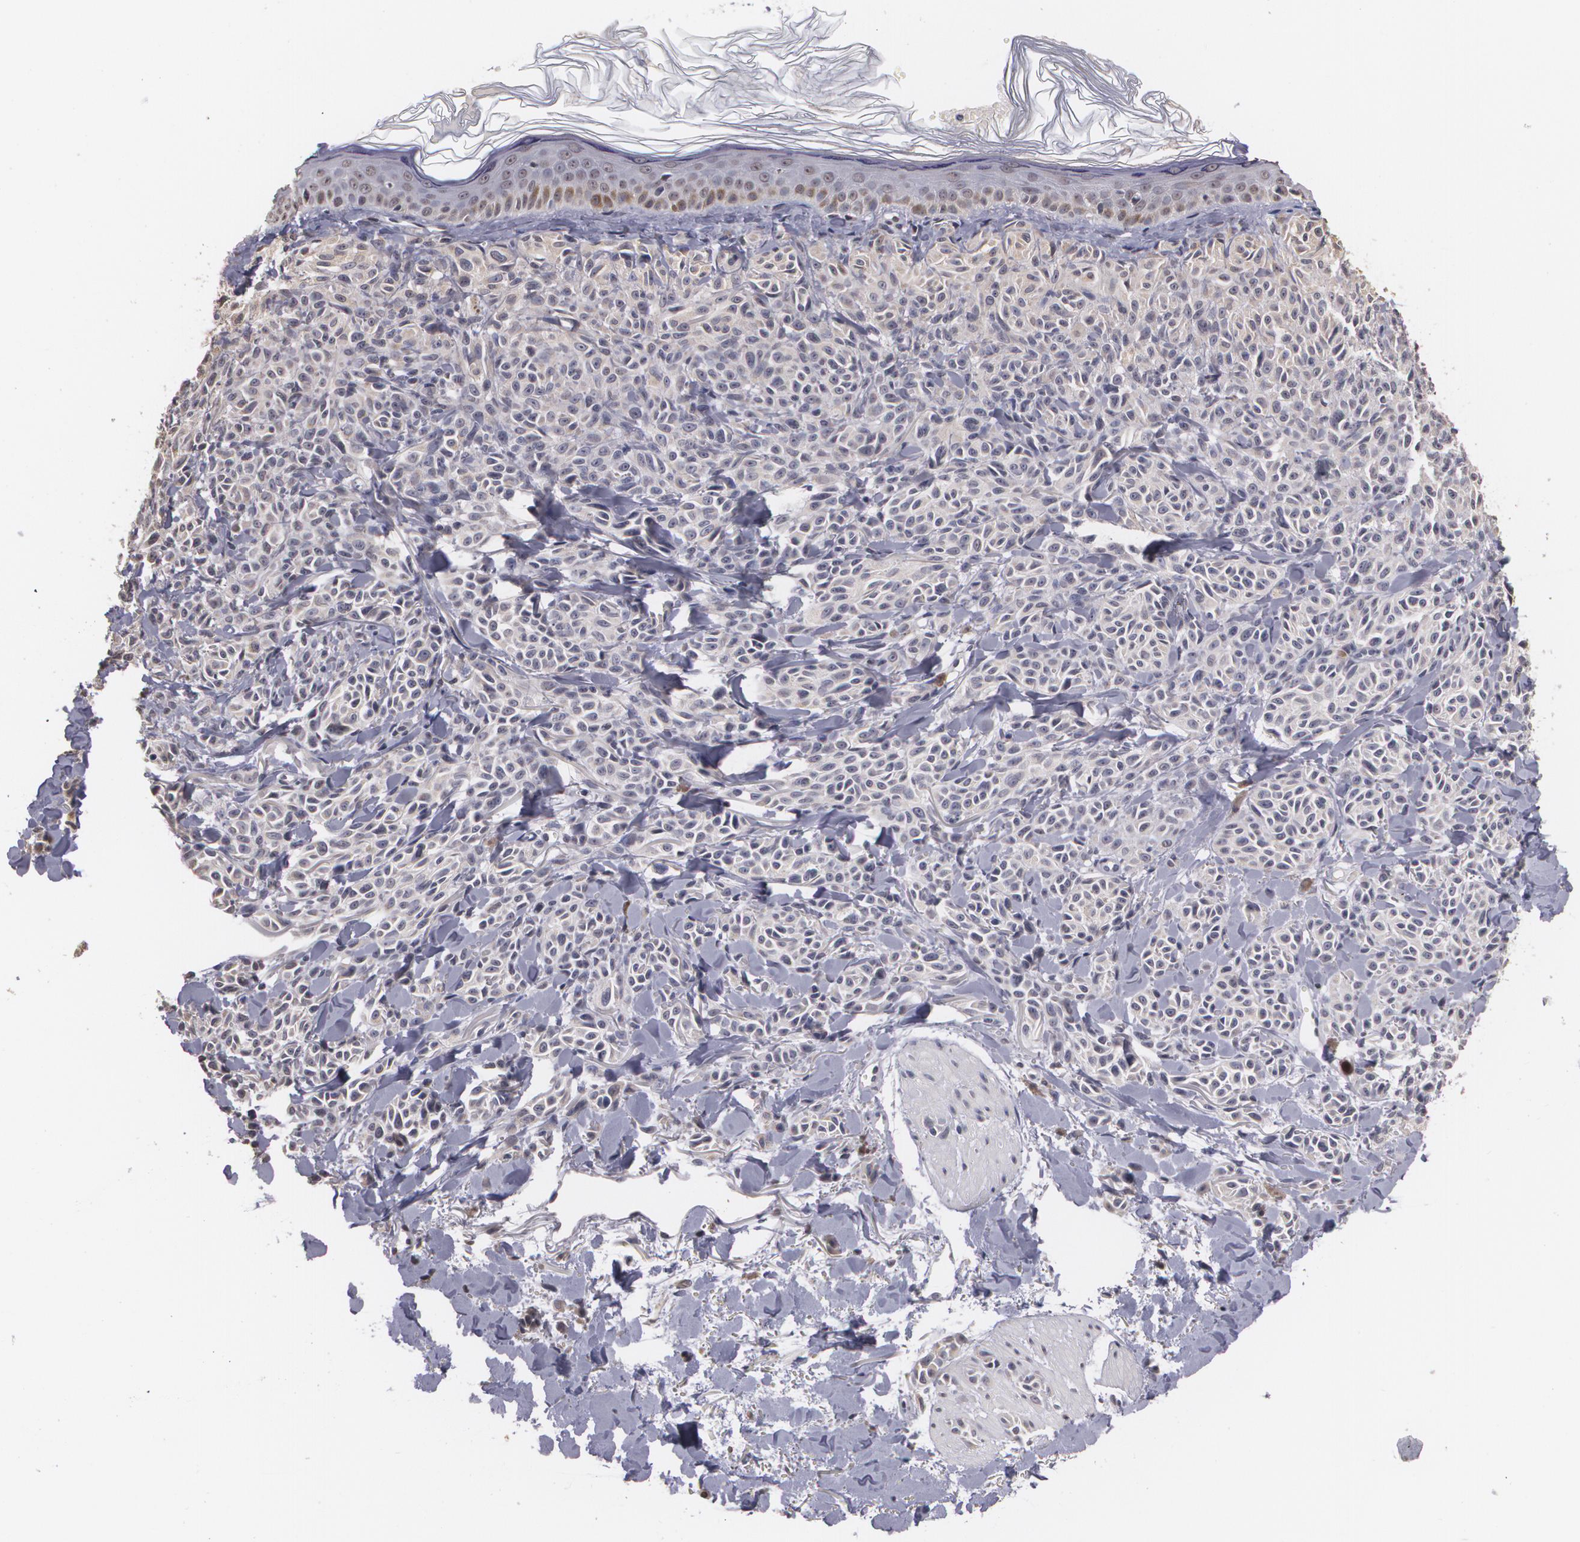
{"staining": {"intensity": "negative", "quantity": "none", "location": "none"}, "tissue": "melanoma", "cell_type": "Tumor cells", "image_type": "cancer", "snomed": [{"axis": "morphology", "description": "Malignant melanoma, NOS"}, {"axis": "topography", "description": "Skin"}], "caption": "Human malignant melanoma stained for a protein using immunohistochemistry reveals no expression in tumor cells.", "gene": "THRB", "patient": {"sex": "female", "age": 73}}